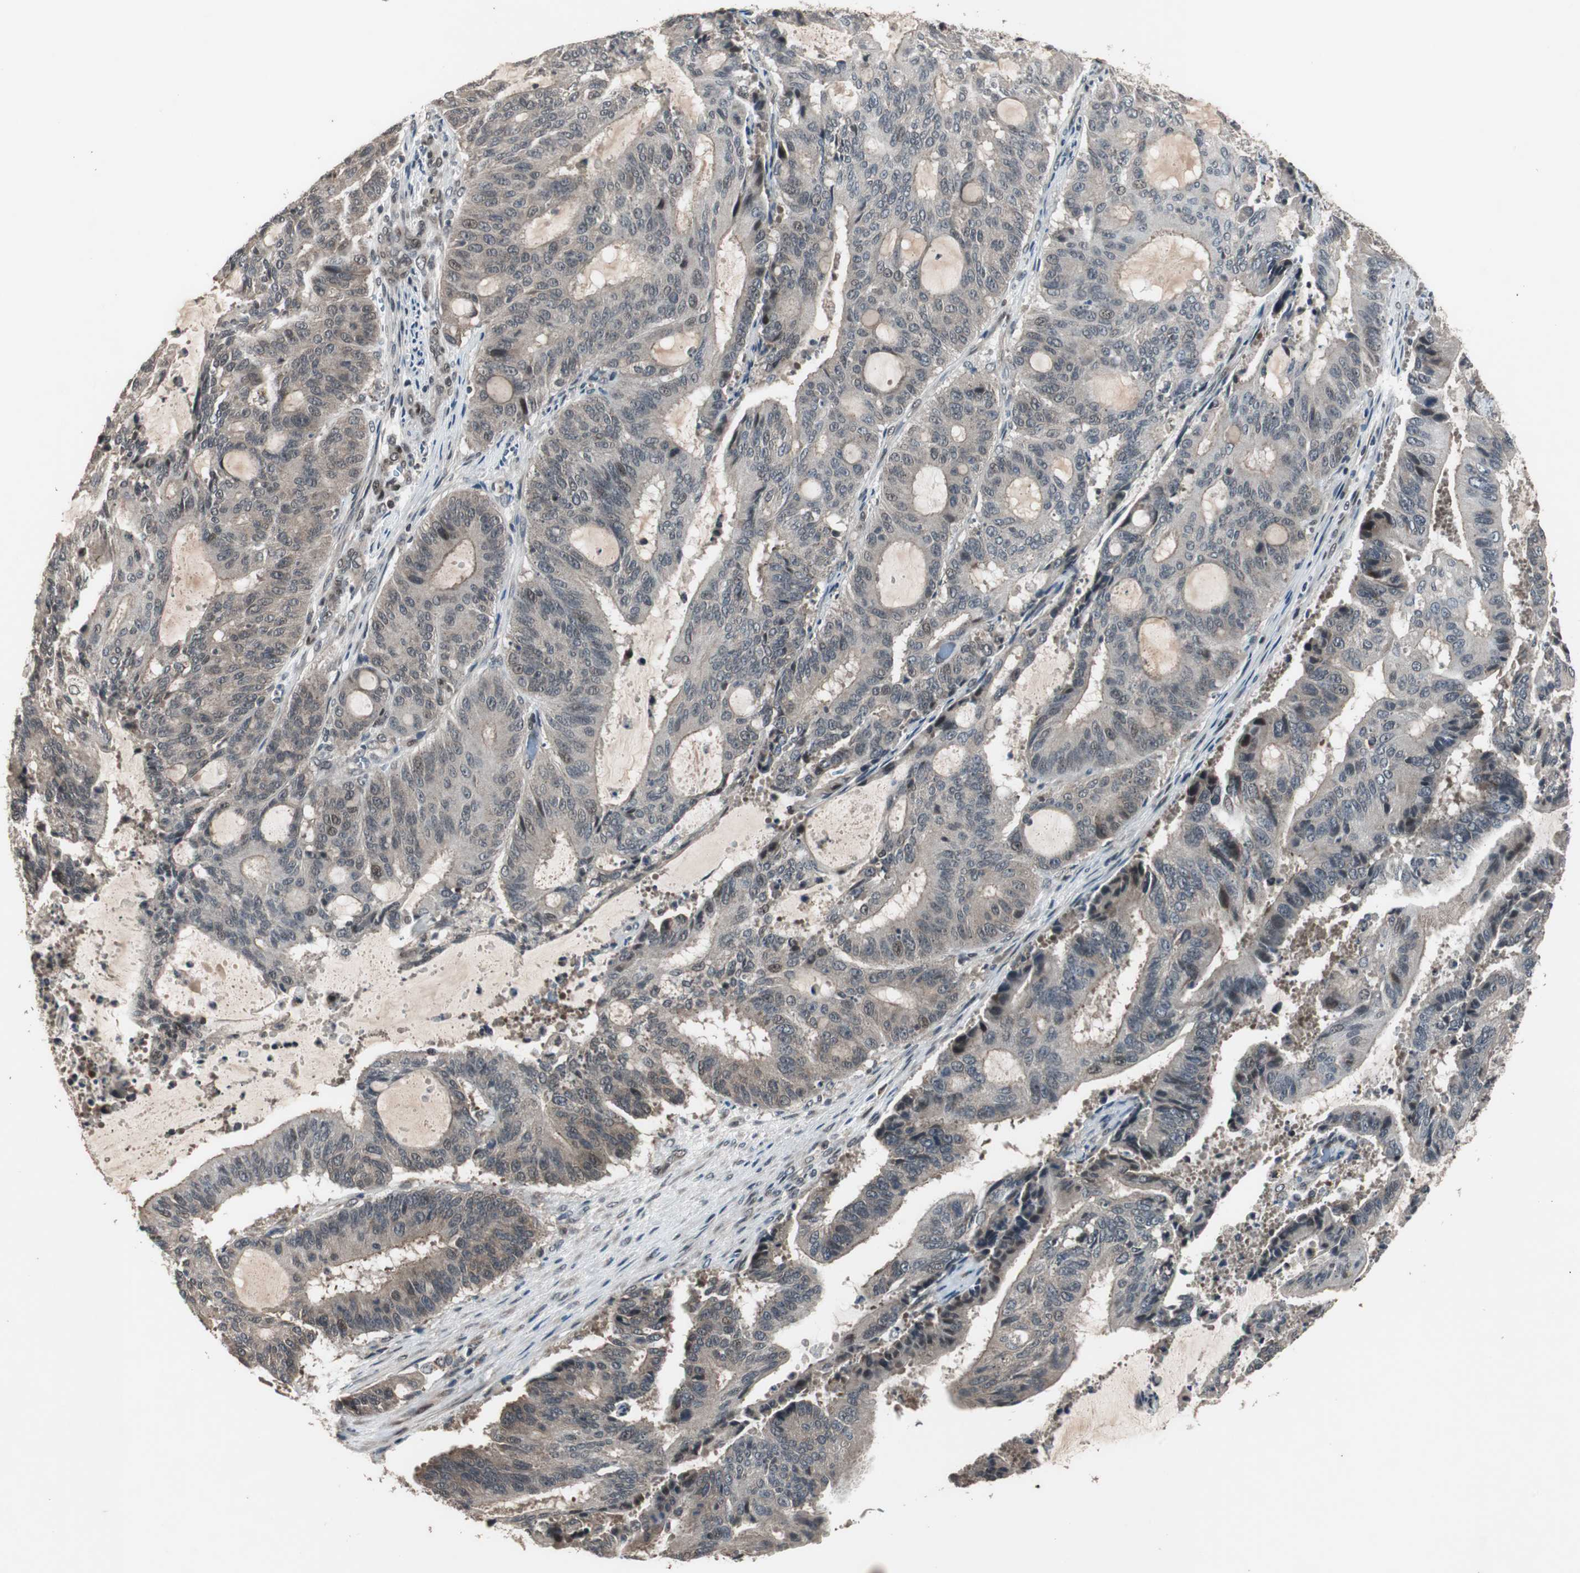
{"staining": {"intensity": "weak", "quantity": "<25%", "location": "cytoplasmic/membranous"}, "tissue": "liver cancer", "cell_type": "Tumor cells", "image_type": "cancer", "snomed": [{"axis": "morphology", "description": "Cholangiocarcinoma"}, {"axis": "topography", "description": "Liver"}], "caption": "IHC photomicrograph of neoplastic tissue: cholangiocarcinoma (liver) stained with DAB shows no significant protein staining in tumor cells.", "gene": "BOLA1", "patient": {"sex": "female", "age": 73}}